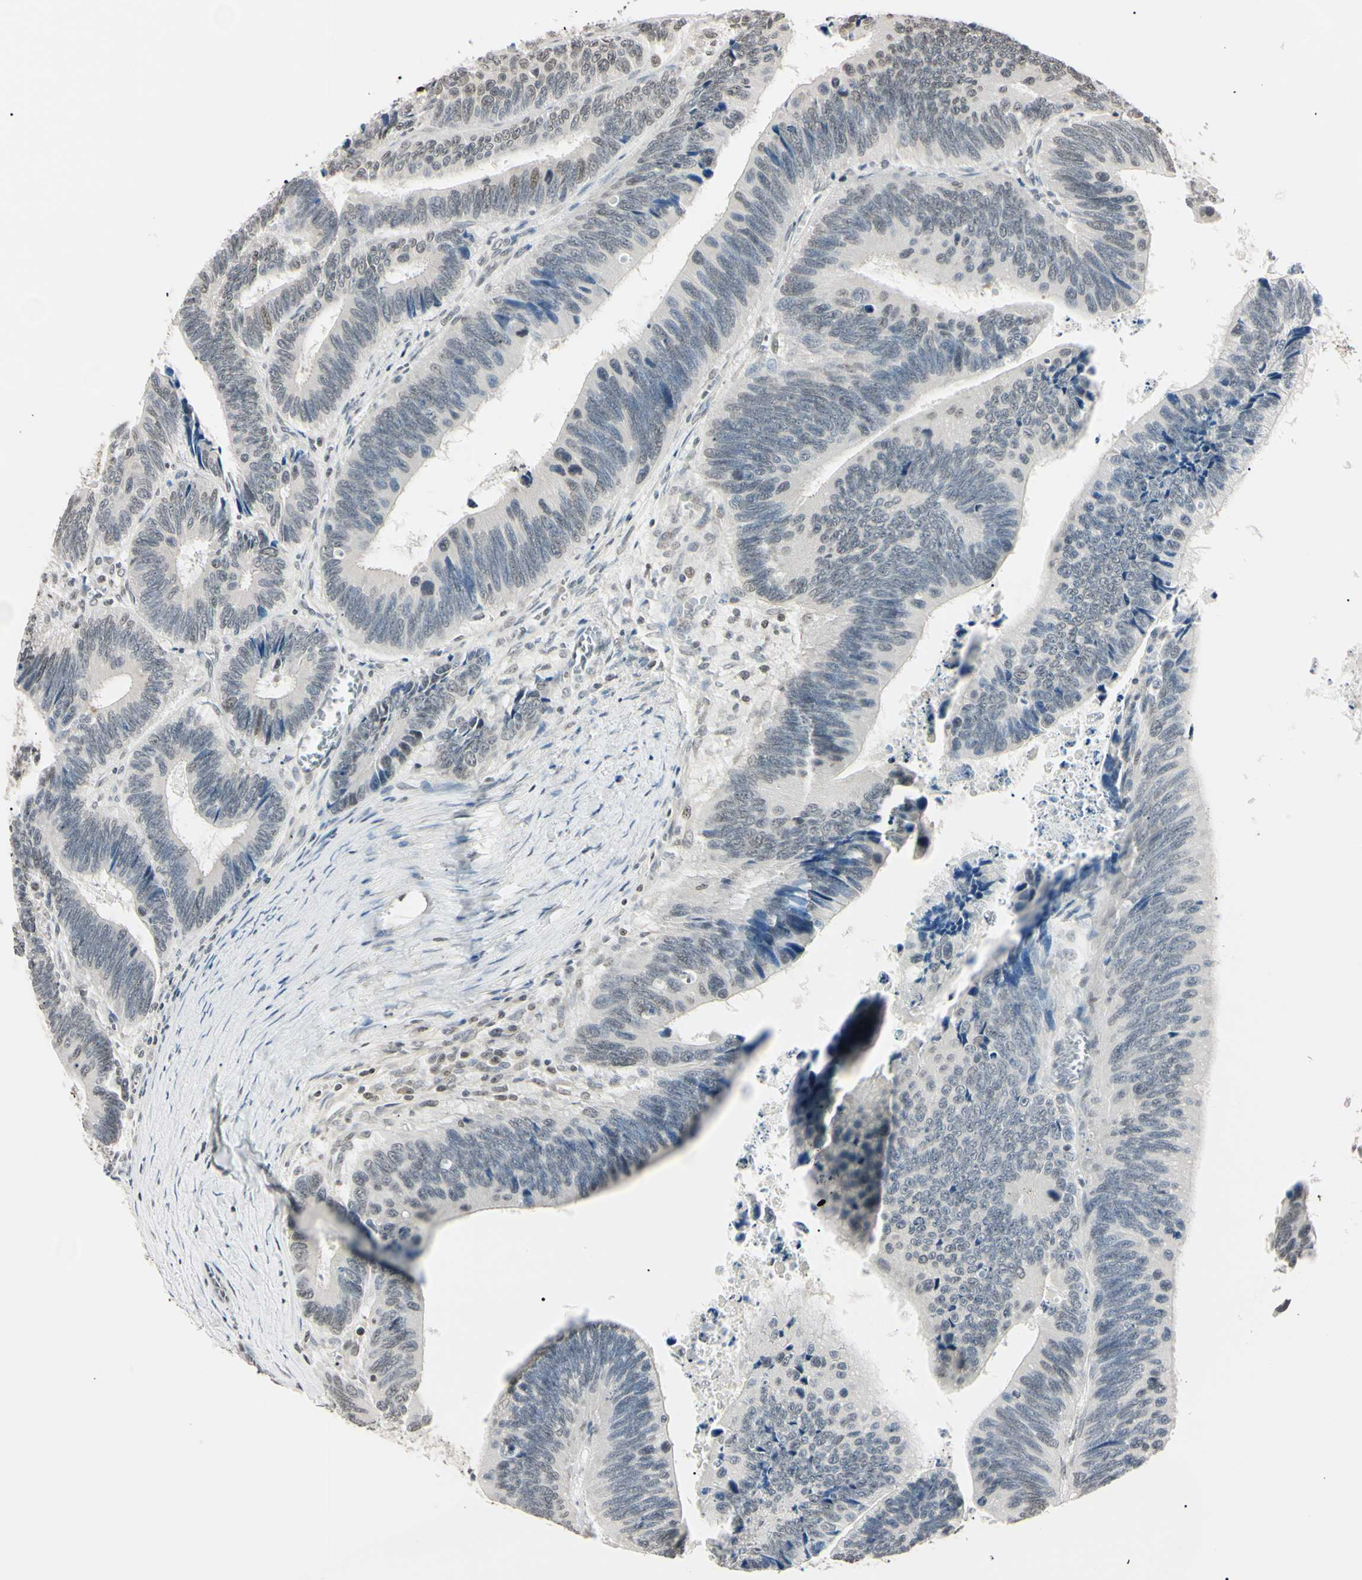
{"staining": {"intensity": "weak", "quantity": "<25%", "location": "nuclear"}, "tissue": "colorectal cancer", "cell_type": "Tumor cells", "image_type": "cancer", "snomed": [{"axis": "morphology", "description": "Adenocarcinoma, NOS"}, {"axis": "topography", "description": "Colon"}], "caption": "IHC of human colorectal adenocarcinoma reveals no expression in tumor cells.", "gene": "CDC45", "patient": {"sex": "male", "age": 72}}